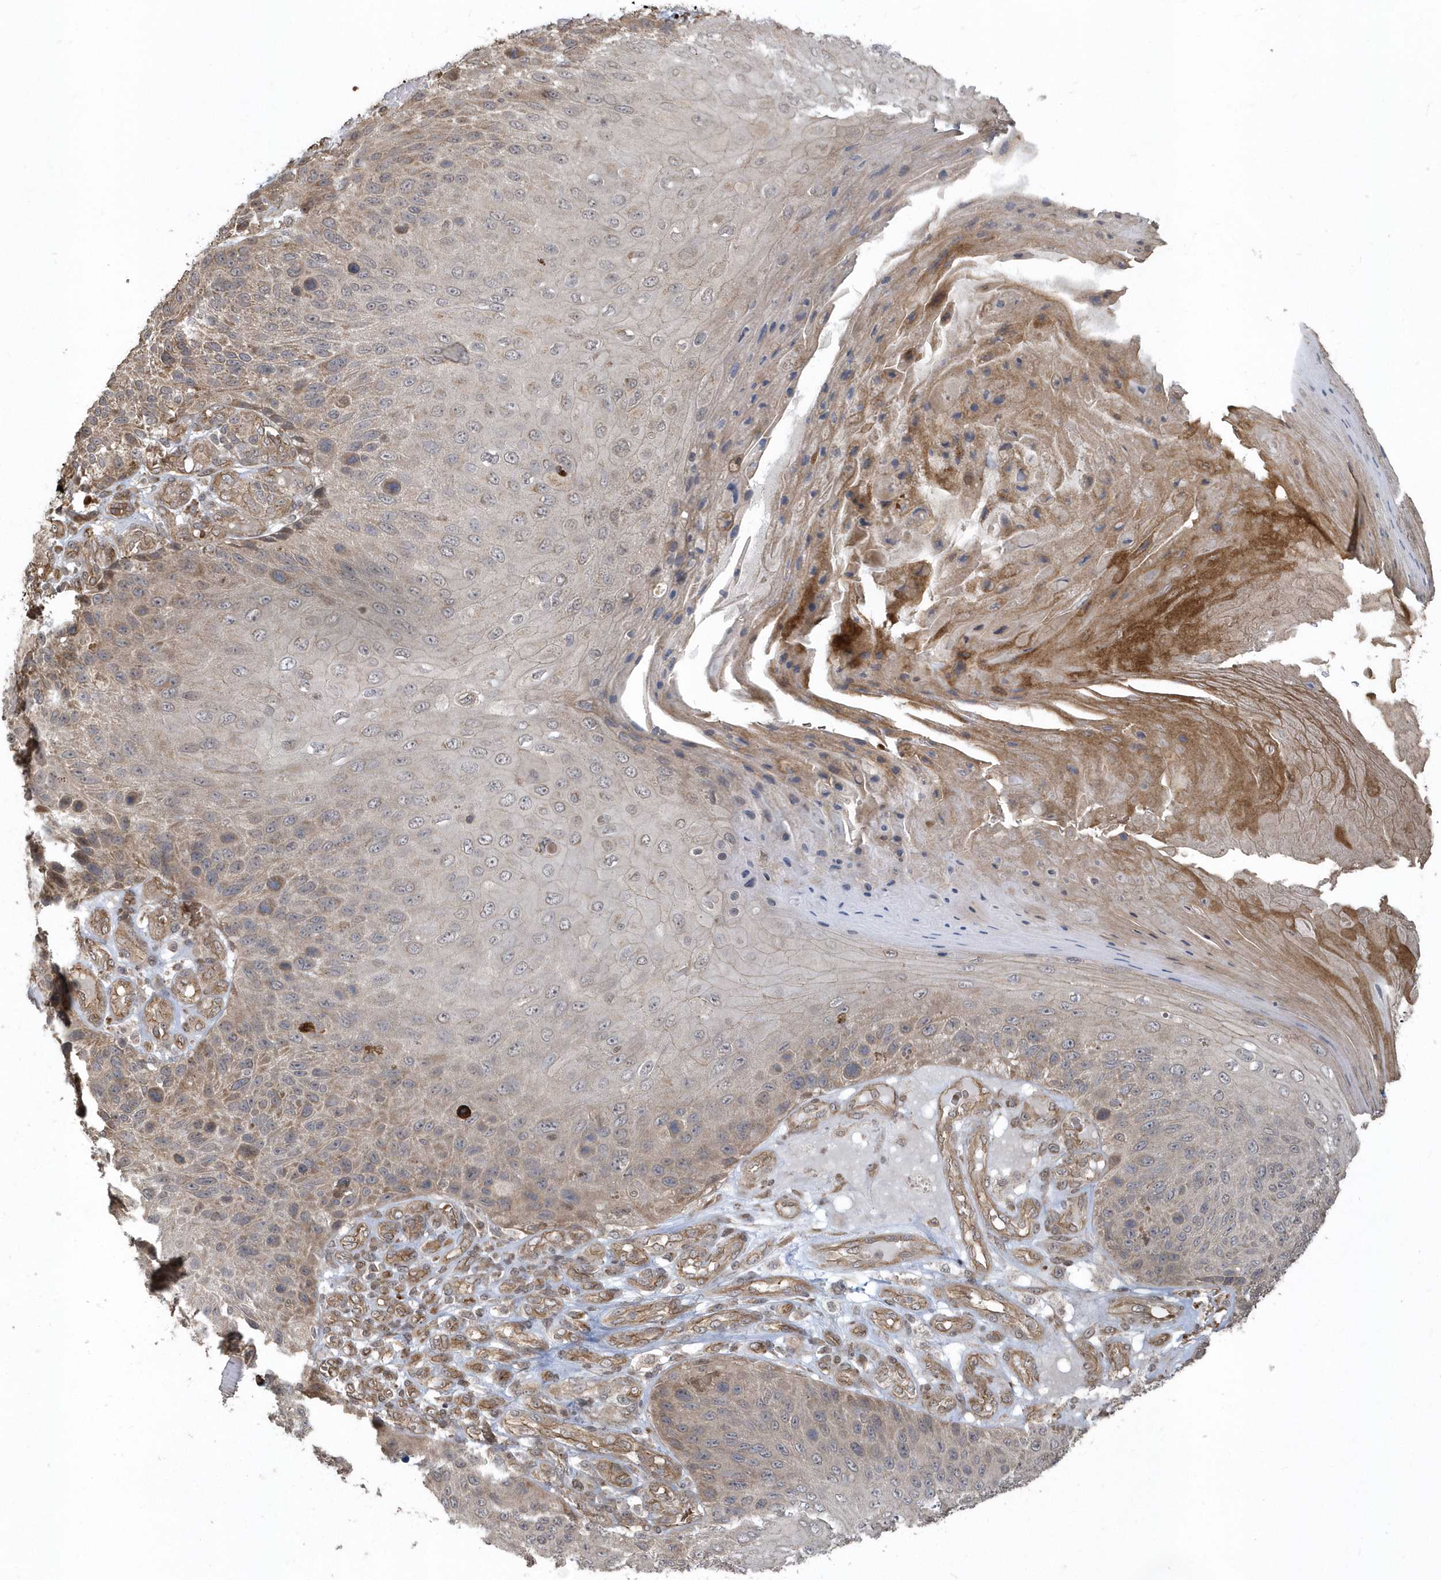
{"staining": {"intensity": "weak", "quantity": ">75%", "location": "cytoplasmic/membranous"}, "tissue": "skin cancer", "cell_type": "Tumor cells", "image_type": "cancer", "snomed": [{"axis": "morphology", "description": "Squamous cell carcinoma, NOS"}, {"axis": "topography", "description": "Skin"}], "caption": "Human skin cancer (squamous cell carcinoma) stained for a protein (brown) exhibits weak cytoplasmic/membranous positive expression in about >75% of tumor cells.", "gene": "HERPUD1", "patient": {"sex": "female", "age": 88}}